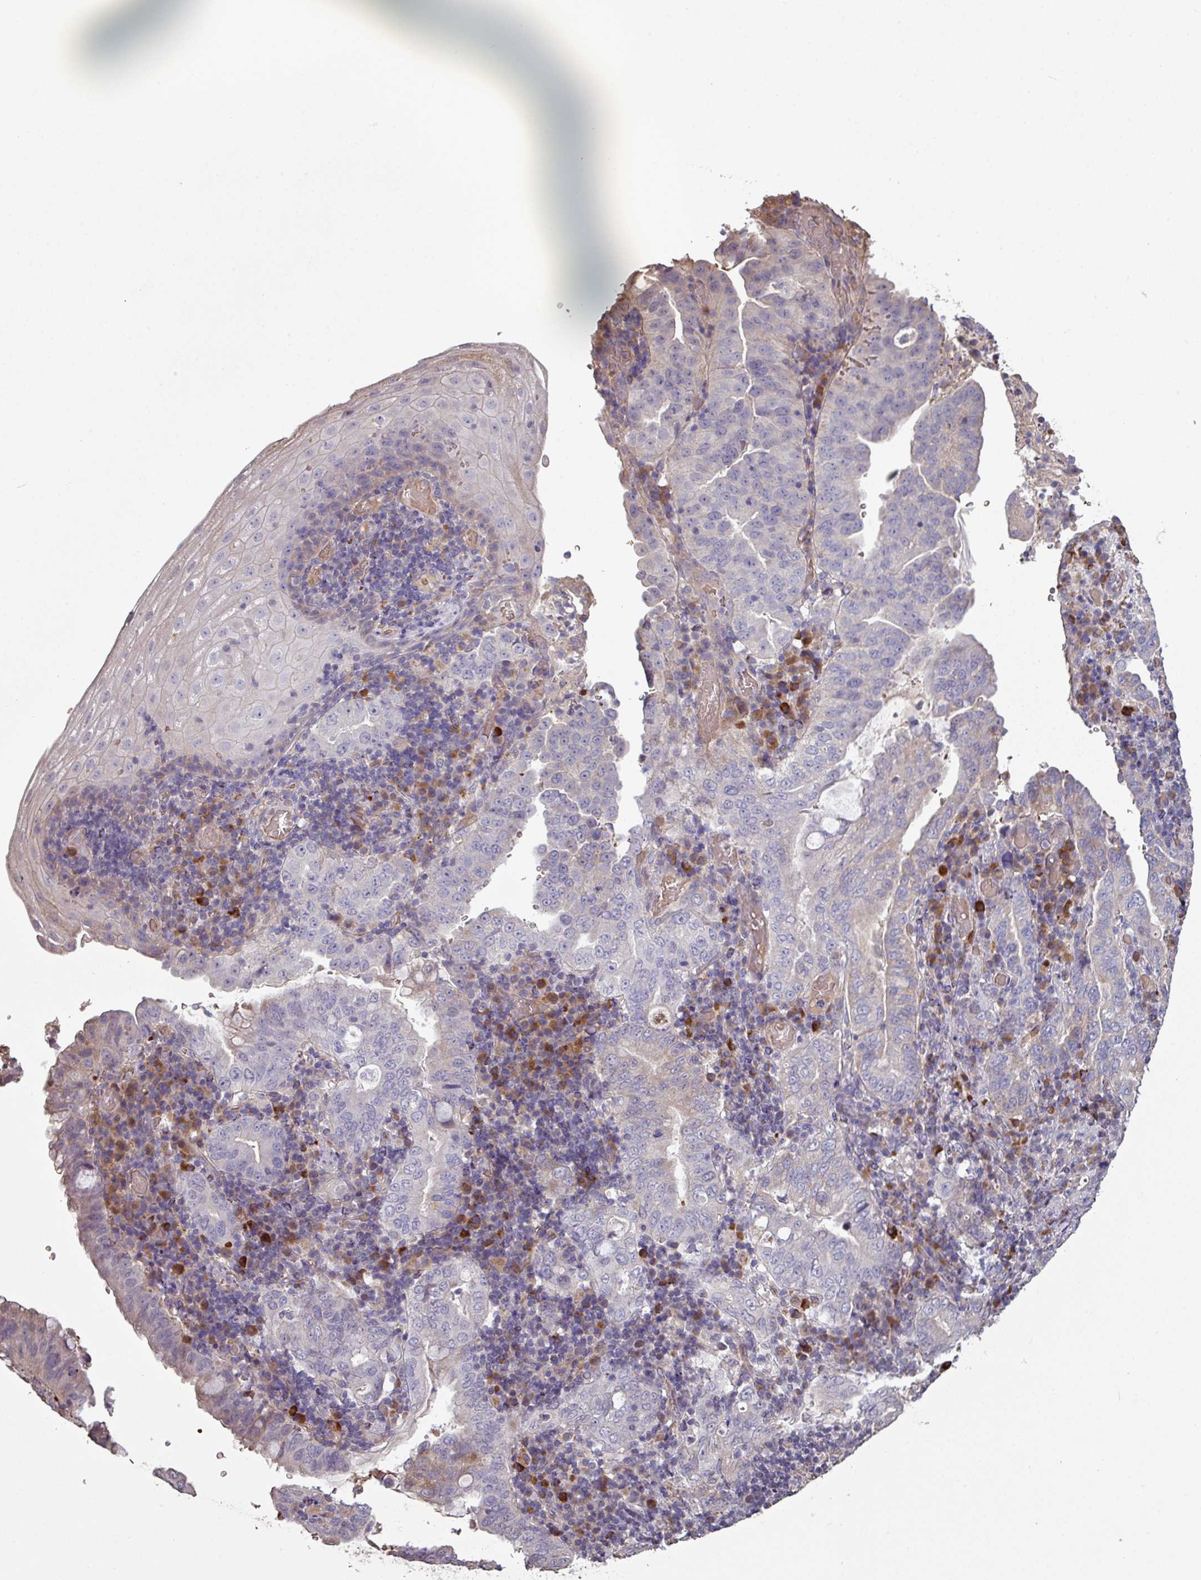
{"staining": {"intensity": "negative", "quantity": "none", "location": "none"}, "tissue": "stomach cancer", "cell_type": "Tumor cells", "image_type": "cancer", "snomed": [{"axis": "morphology", "description": "Normal tissue, NOS"}, {"axis": "morphology", "description": "Adenocarcinoma, NOS"}, {"axis": "topography", "description": "Esophagus"}, {"axis": "topography", "description": "Stomach, upper"}, {"axis": "topography", "description": "Peripheral nerve tissue"}], "caption": "Human stomach cancer stained for a protein using immunohistochemistry reveals no staining in tumor cells.", "gene": "NHSL2", "patient": {"sex": "male", "age": 62}}